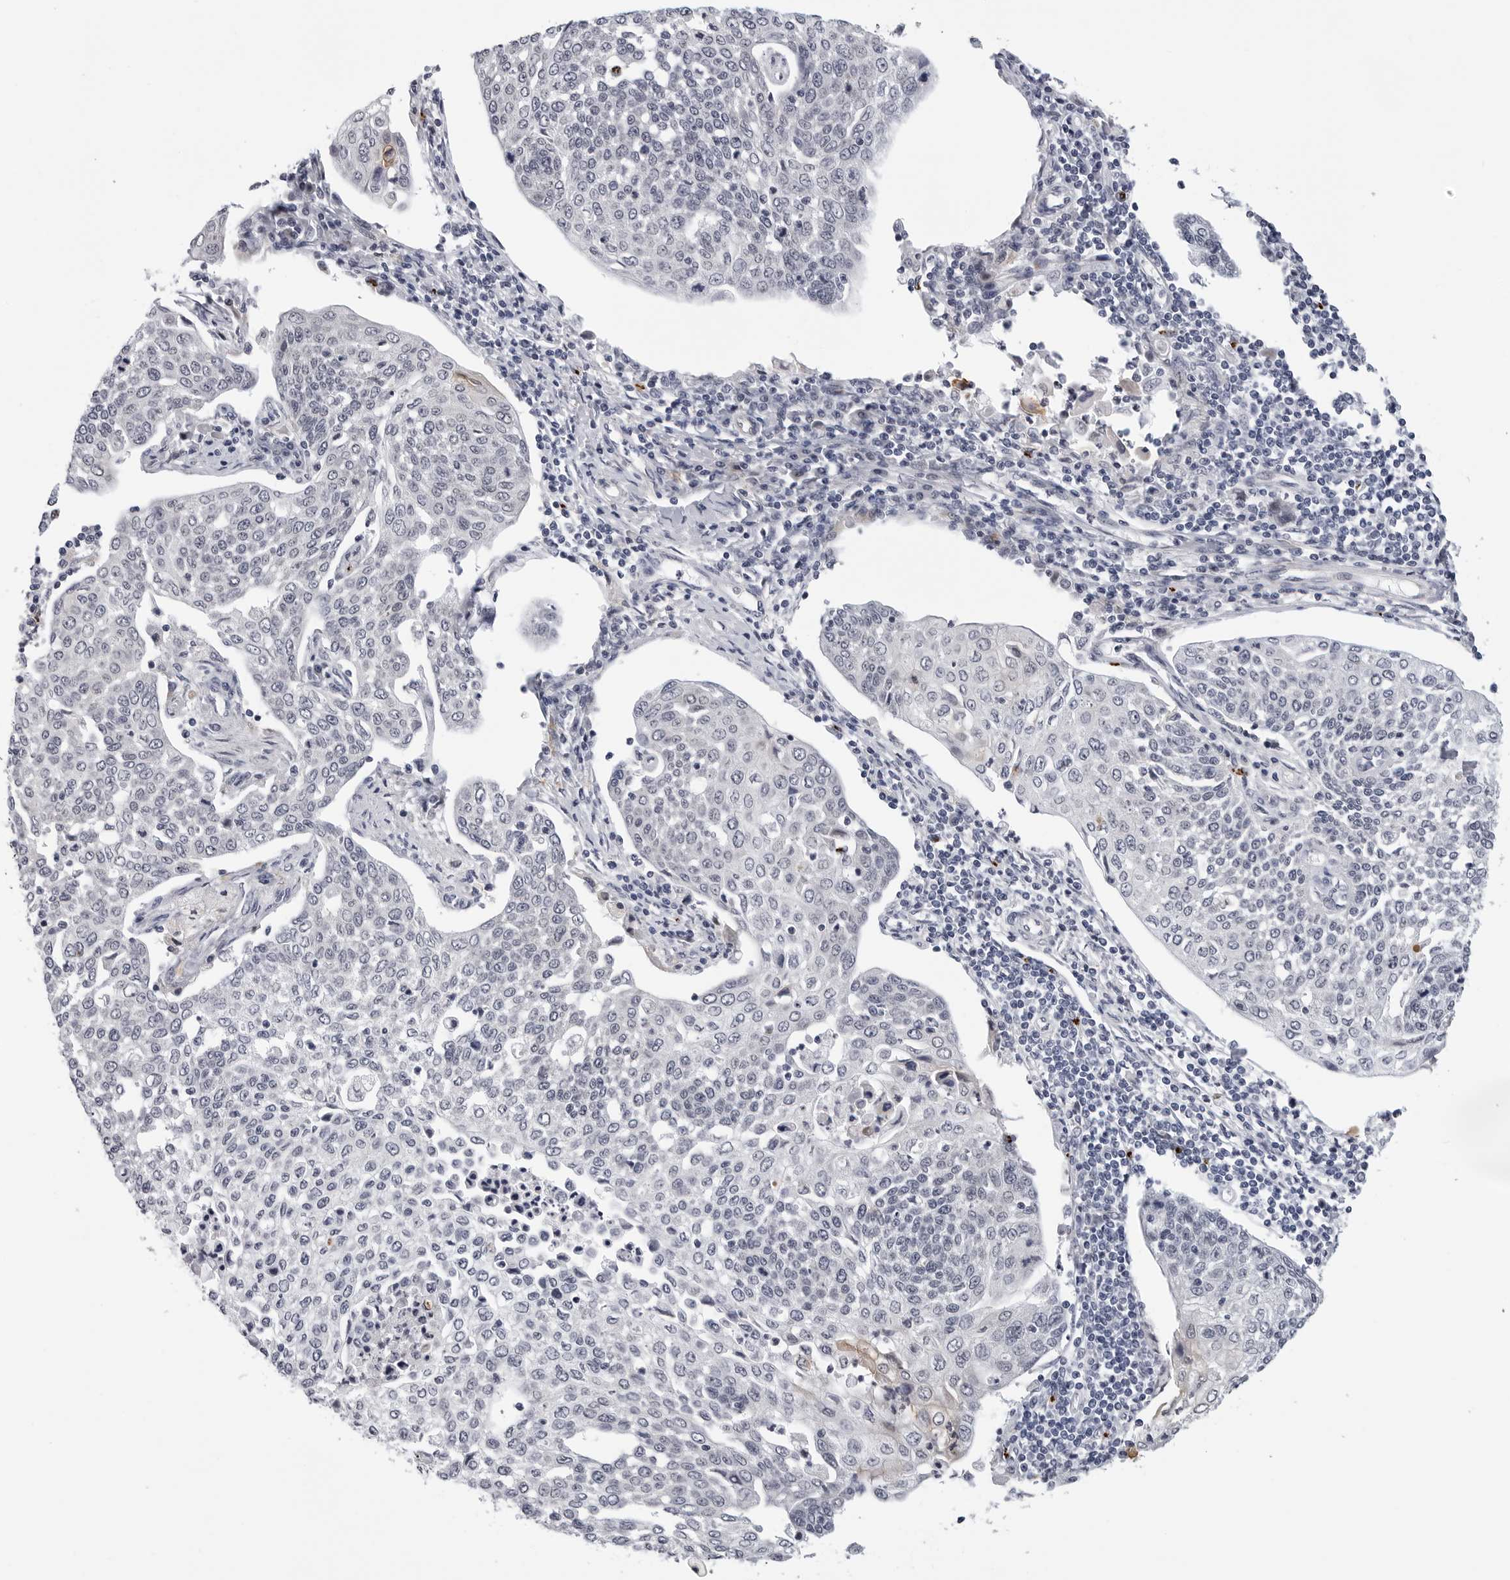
{"staining": {"intensity": "negative", "quantity": "none", "location": "none"}, "tissue": "cervical cancer", "cell_type": "Tumor cells", "image_type": "cancer", "snomed": [{"axis": "morphology", "description": "Squamous cell carcinoma, NOS"}, {"axis": "topography", "description": "Cervix"}], "caption": "Image shows no protein staining in tumor cells of cervical squamous cell carcinoma tissue.", "gene": "KIAA1614", "patient": {"sex": "female", "age": 34}}